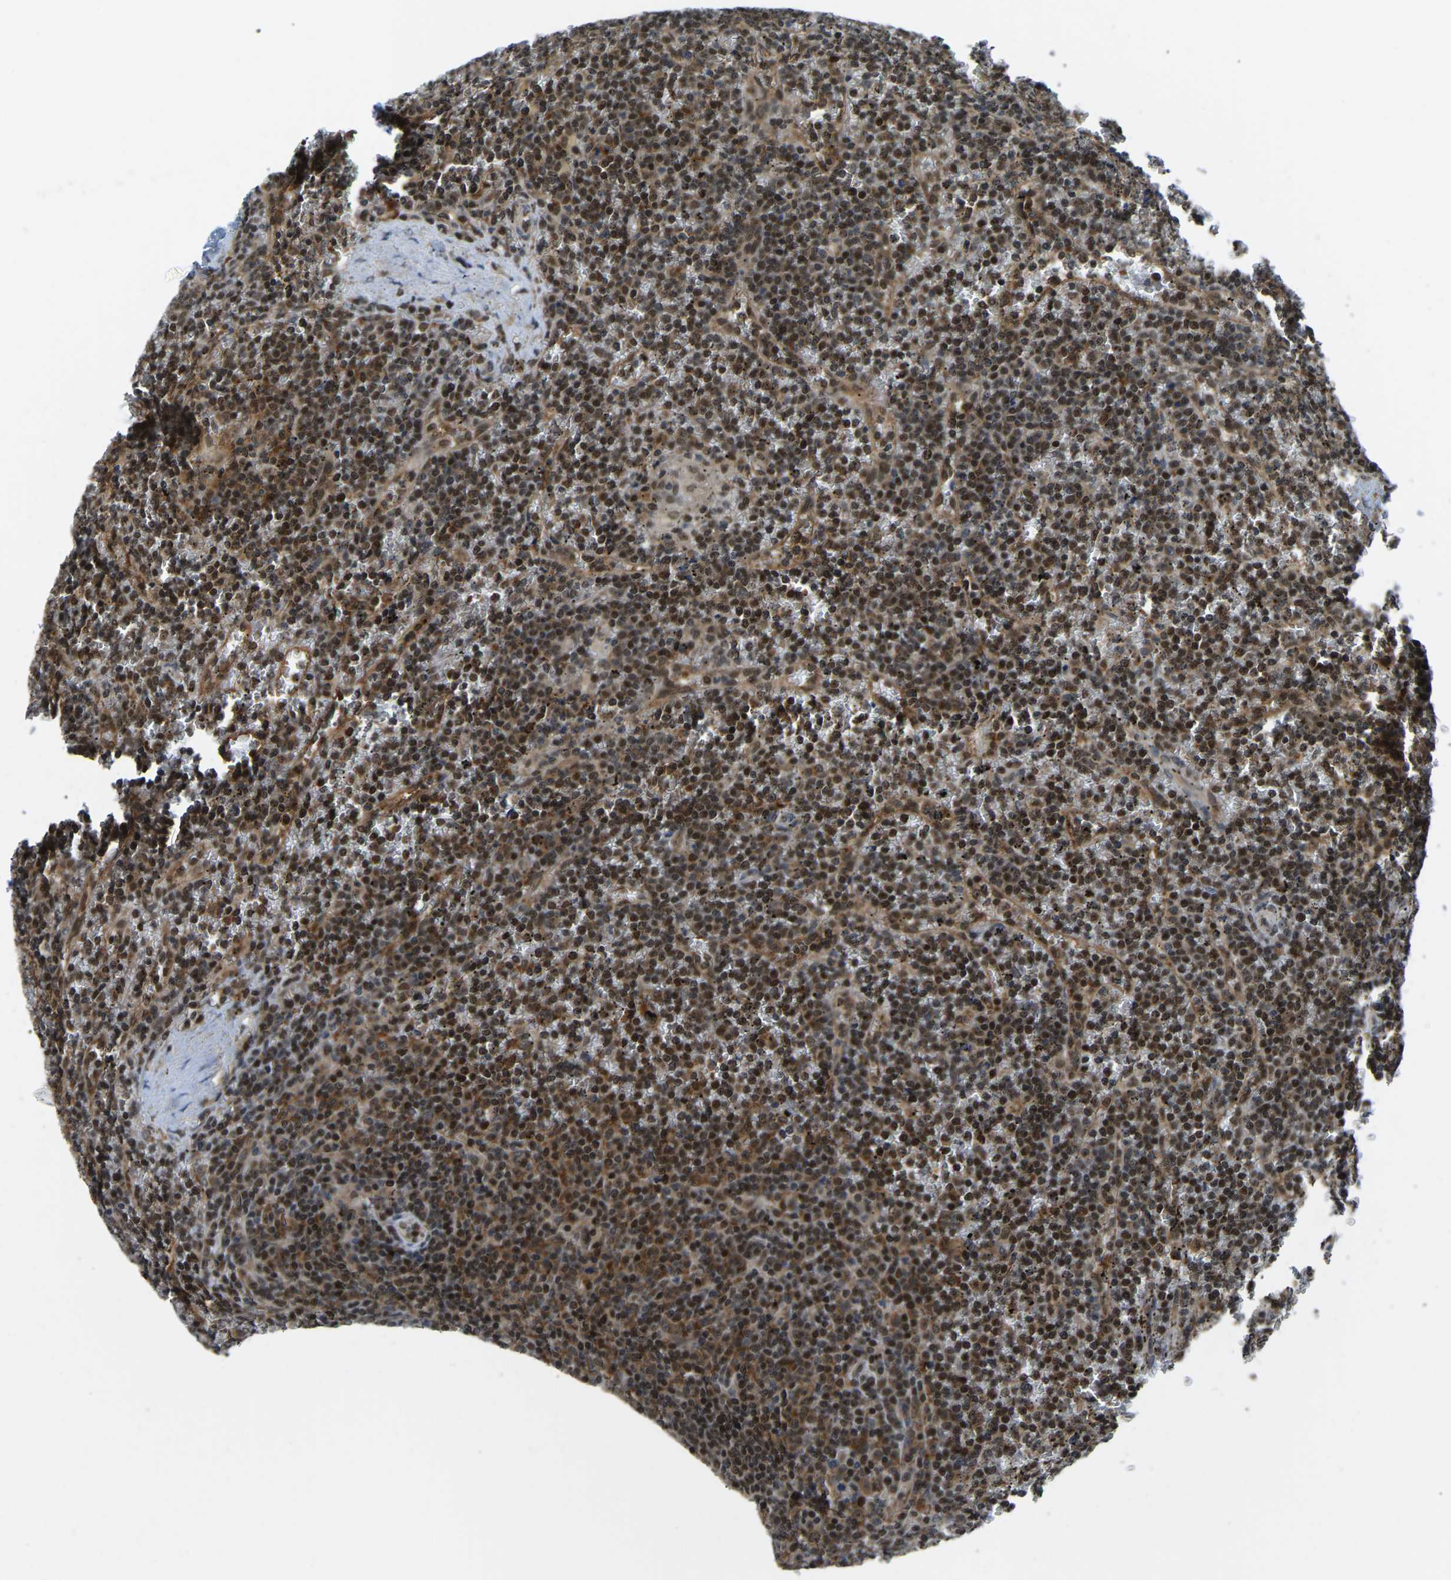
{"staining": {"intensity": "moderate", "quantity": ">75%", "location": "nuclear"}, "tissue": "lymphoma", "cell_type": "Tumor cells", "image_type": "cancer", "snomed": [{"axis": "morphology", "description": "Malignant lymphoma, non-Hodgkin's type, Low grade"}, {"axis": "topography", "description": "Spleen"}], "caption": "Protein staining displays moderate nuclear staining in about >75% of tumor cells in malignant lymphoma, non-Hodgkin's type (low-grade). (DAB = brown stain, brightfield microscopy at high magnification).", "gene": "DFFA", "patient": {"sex": "female", "age": 19}}